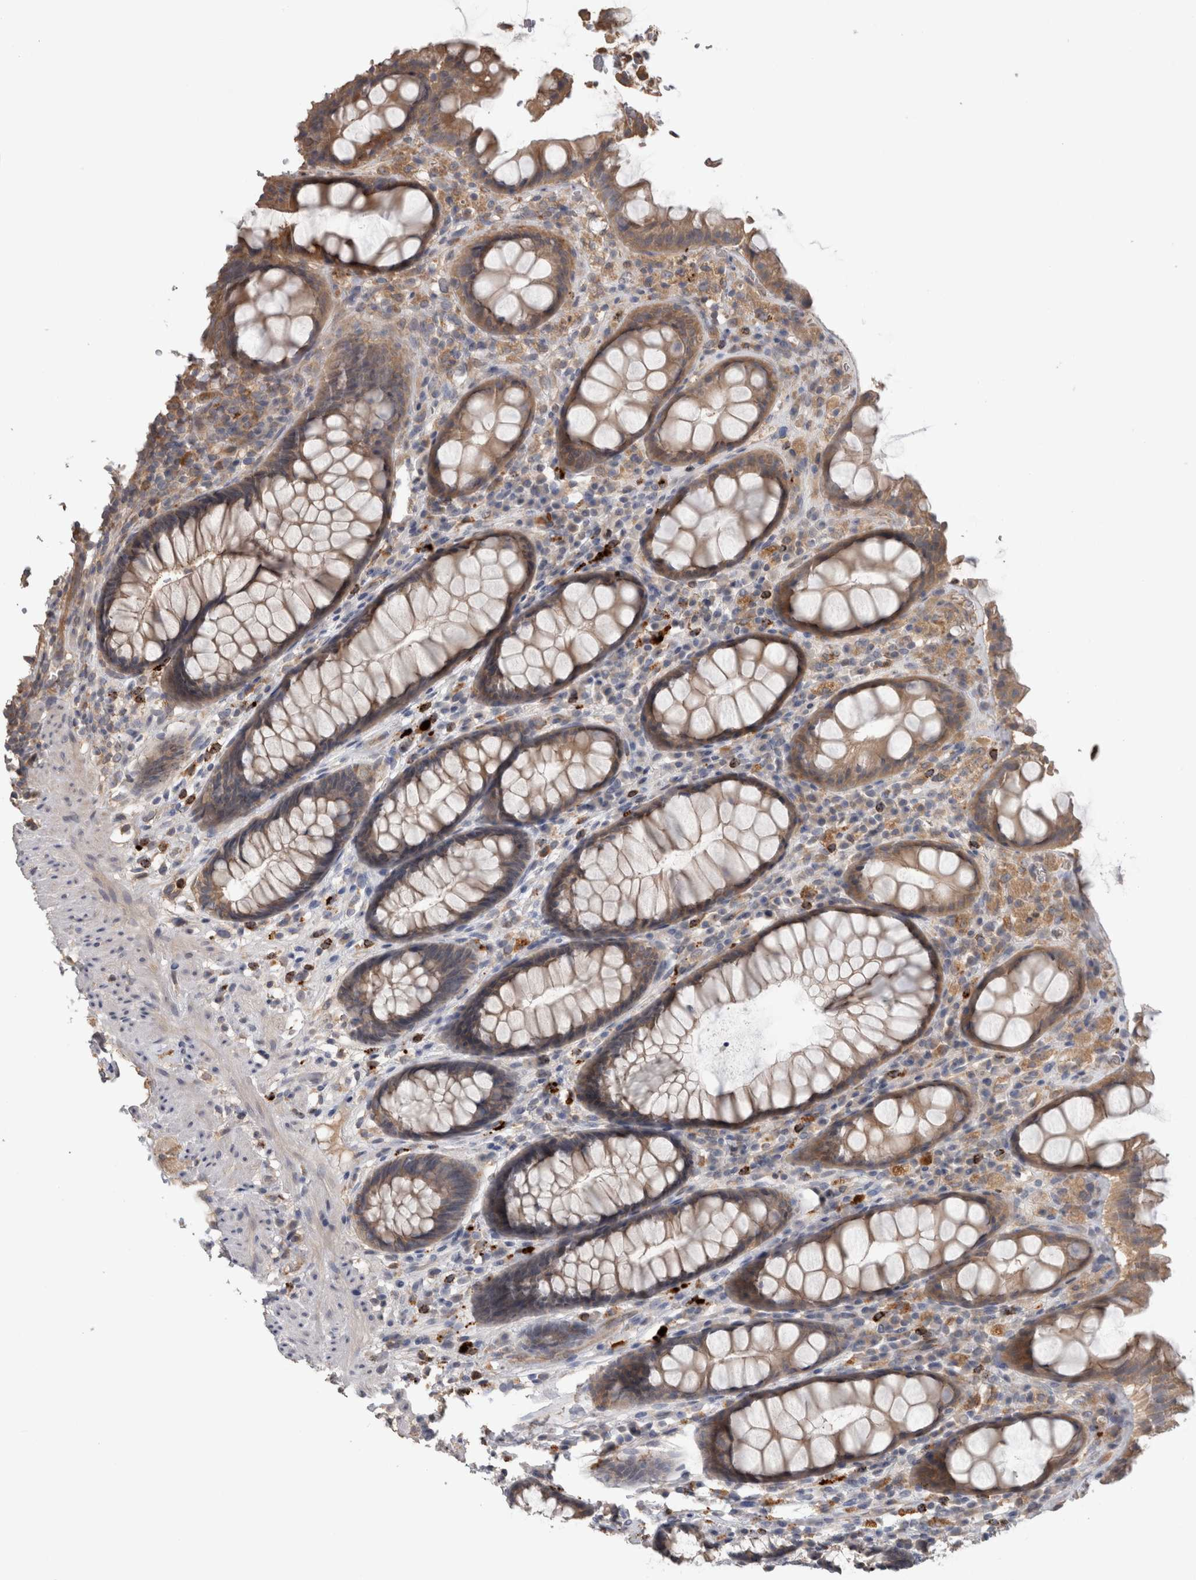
{"staining": {"intensity": "weak", "quantity": ">75%", "location": "cytoplasmic/membranous"}, "tissue": "rectum", "cell_type": "Glandular cells", "image_type": "normal", "snomed": [{"axis": "morphology", "description": "Normal tissue, NOS"}, {"axis": "topography", "description": "Rectum"}], "caption": "Rectum stained with immunohistochemistry (IHC) demonstrates weak cytoplasmic/membranous expression in about >75% of glandular cells. Immunohistochemistry stains the protein in brown and the nuclei are stained blue.", "gene": "TARBP1", "patient": {"sex": "male", "age": 64}}